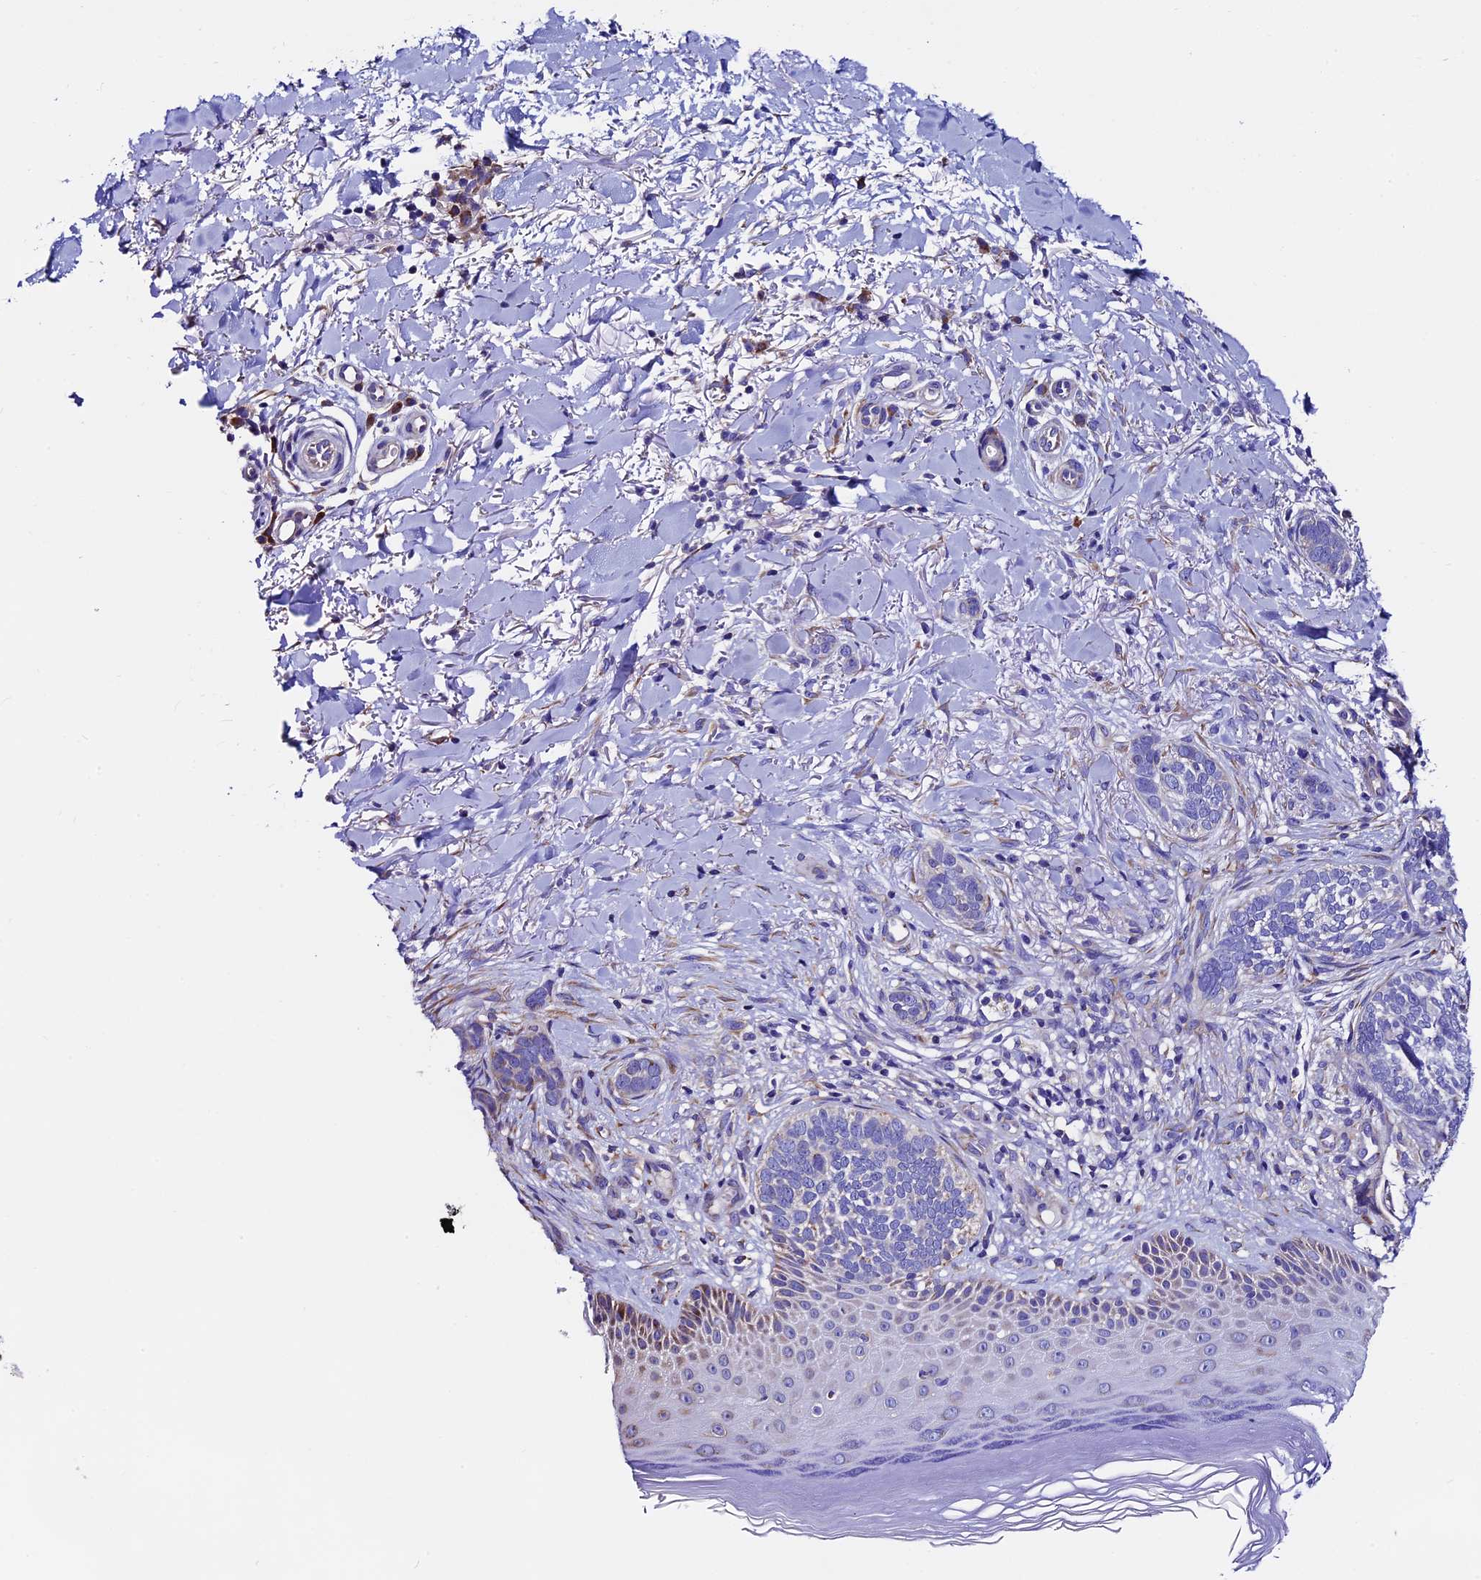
{"staining": {"intensity": "negative", "quantity": "none", "location": "none"}, "tissue": "skin cancer", "cell_type": "Tumor cells", "image_type": "cancer", "snomed": [{"axis": "morphology", "description": "Normal tissue, NOS"}, {"axis": "morphology", "description": "Basal cell carcinoma"}, {"axis": "topography", "description": "Skin"}], "caption": "This is a histopathology image of immunohistochemistry staining of basal cell carcinoma (skin), which shows no staining in tumor cells. (DAB (3,3'-diaminobenzidine) IHC visualized using brightfield microscopy, high magnification).", "gene": "COMTD1", "patient": {"sex": "female", "age": 67}}